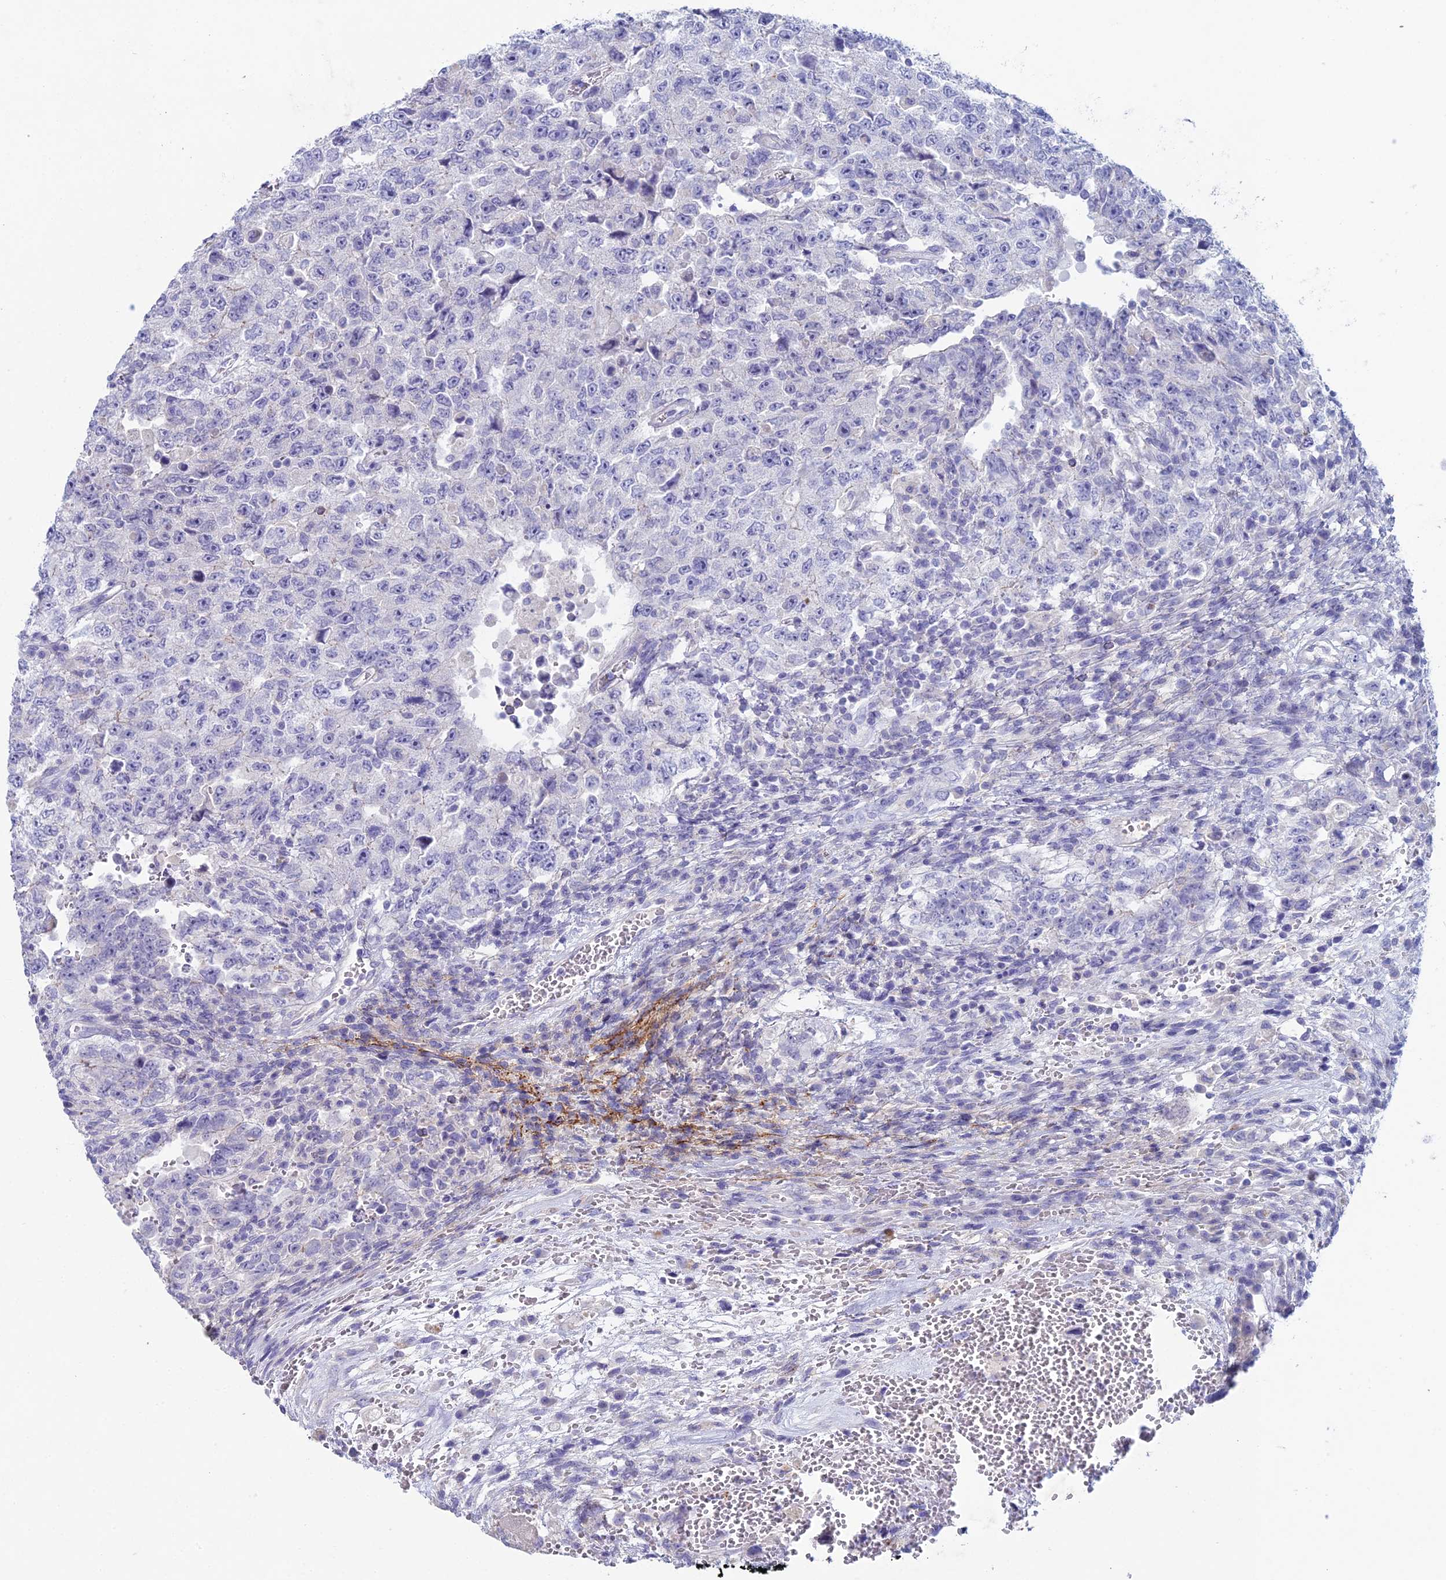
{"staining": {"intensity": "negative", "quantity": "none", "location": "none"}, "tissue": "testis cancer", "cell_type": "Tumor cells", "image_type": "cancer", "snomed": [{"axis": "morphology", "description": "Carcinoma, Embryonal, NOS"}, {"axis": "topography", "description": "Testis"}], "caption": "Immunohistochemistry histopathology image of testis cancer stained for a protein (brown), which reveals no expression in tumor cells.", "gene": "NCAM1", "patient": {"sex": "male", "age": 26}}